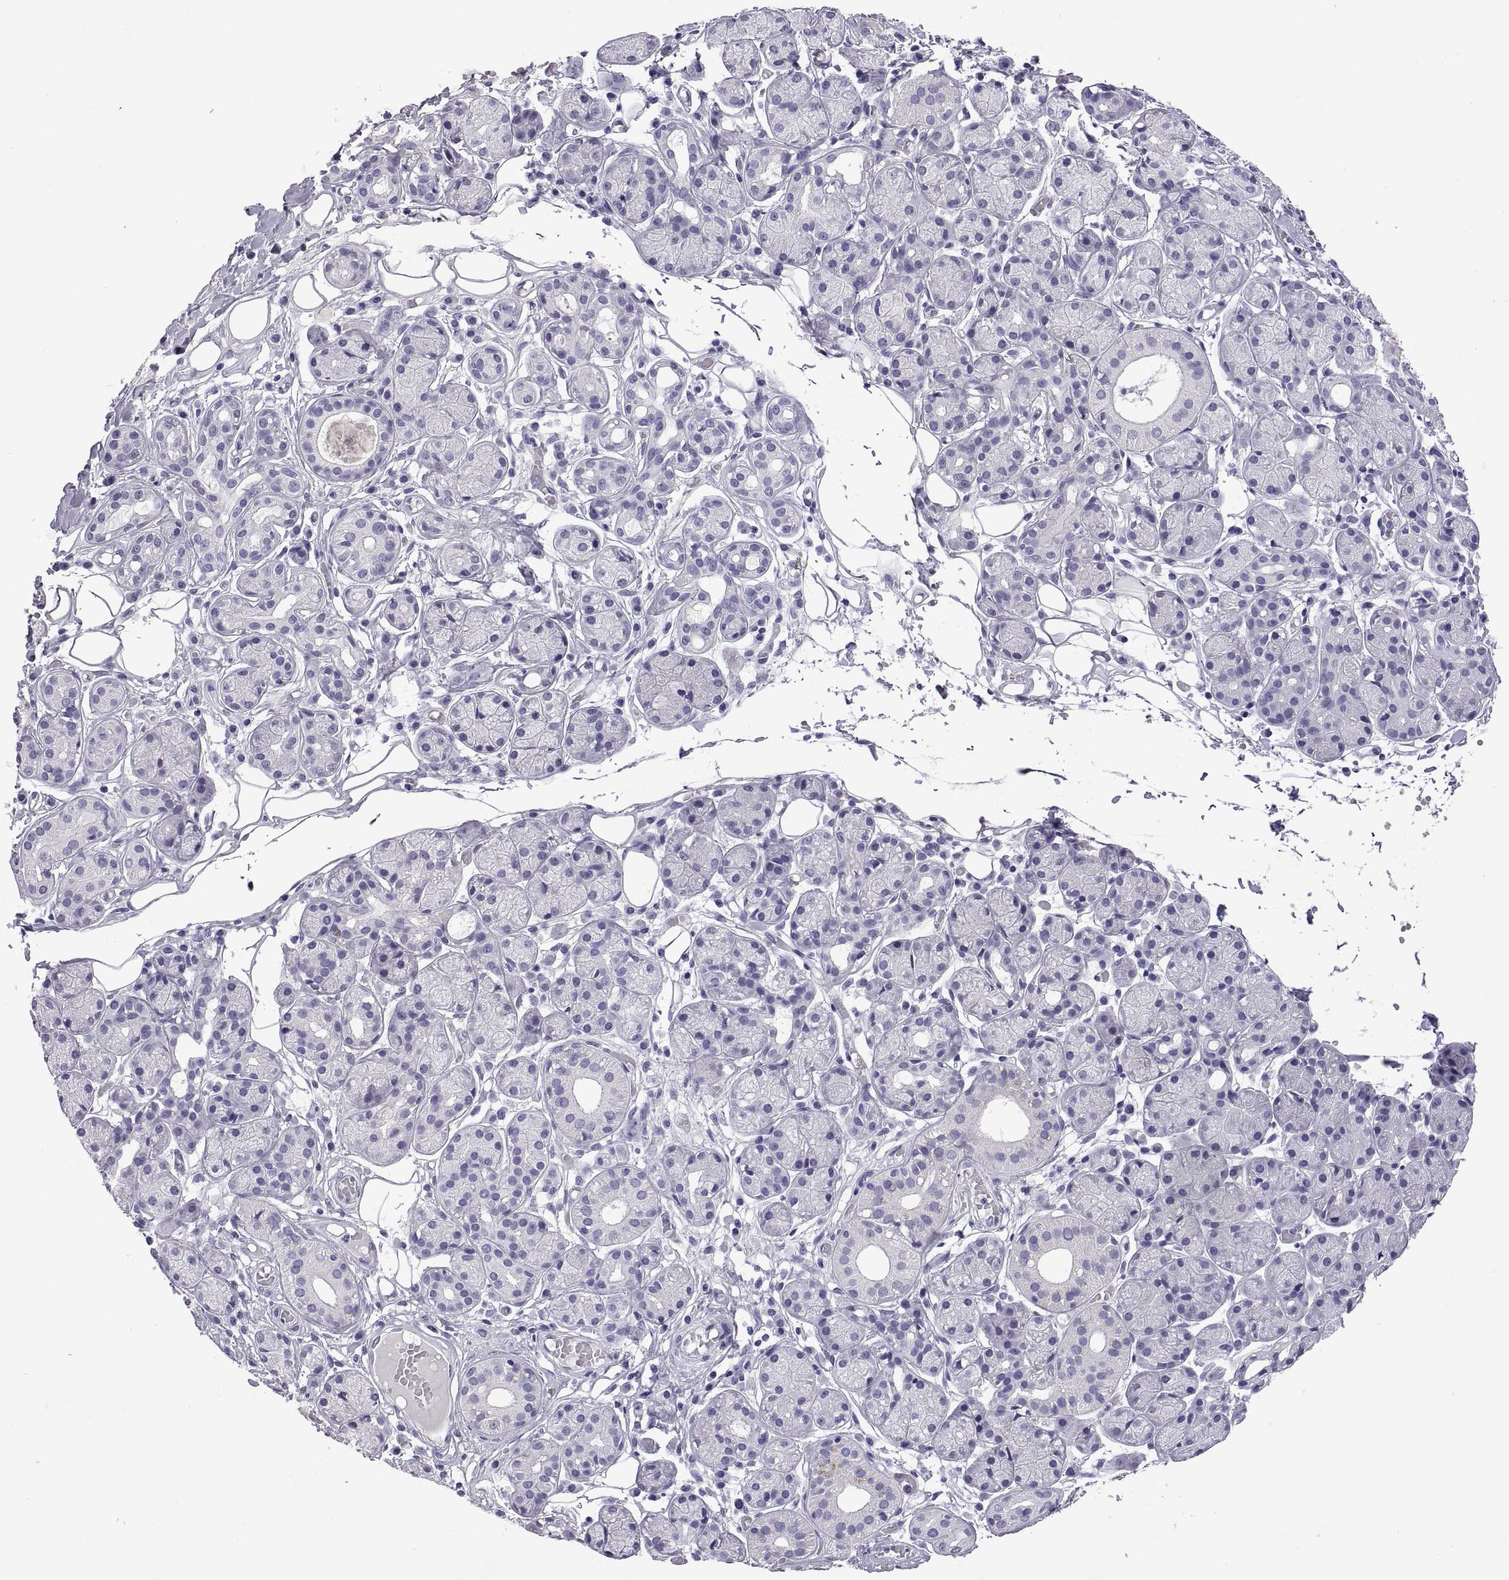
{"staining": {"intensity": "negative", "quantity": "none", "location": "none"}, "tissue": "salivary gland", "cell_type": "Glandular cells", "image_type": "normal", "snomed": [{"axis": "morphology", "description": "Normal tissue, NOS"}, {"axis": "topography", "description": "Salivary gland"}, {"axis": "topography", "description": "Peripheral nerve tissue"}], "caption": "Immunohistochemical staining of unremarkable human salivary gland reveals no significant expression in glandular cells.", "gene": "CRISP1", "patient": {"sex": "male", "age": 71}}